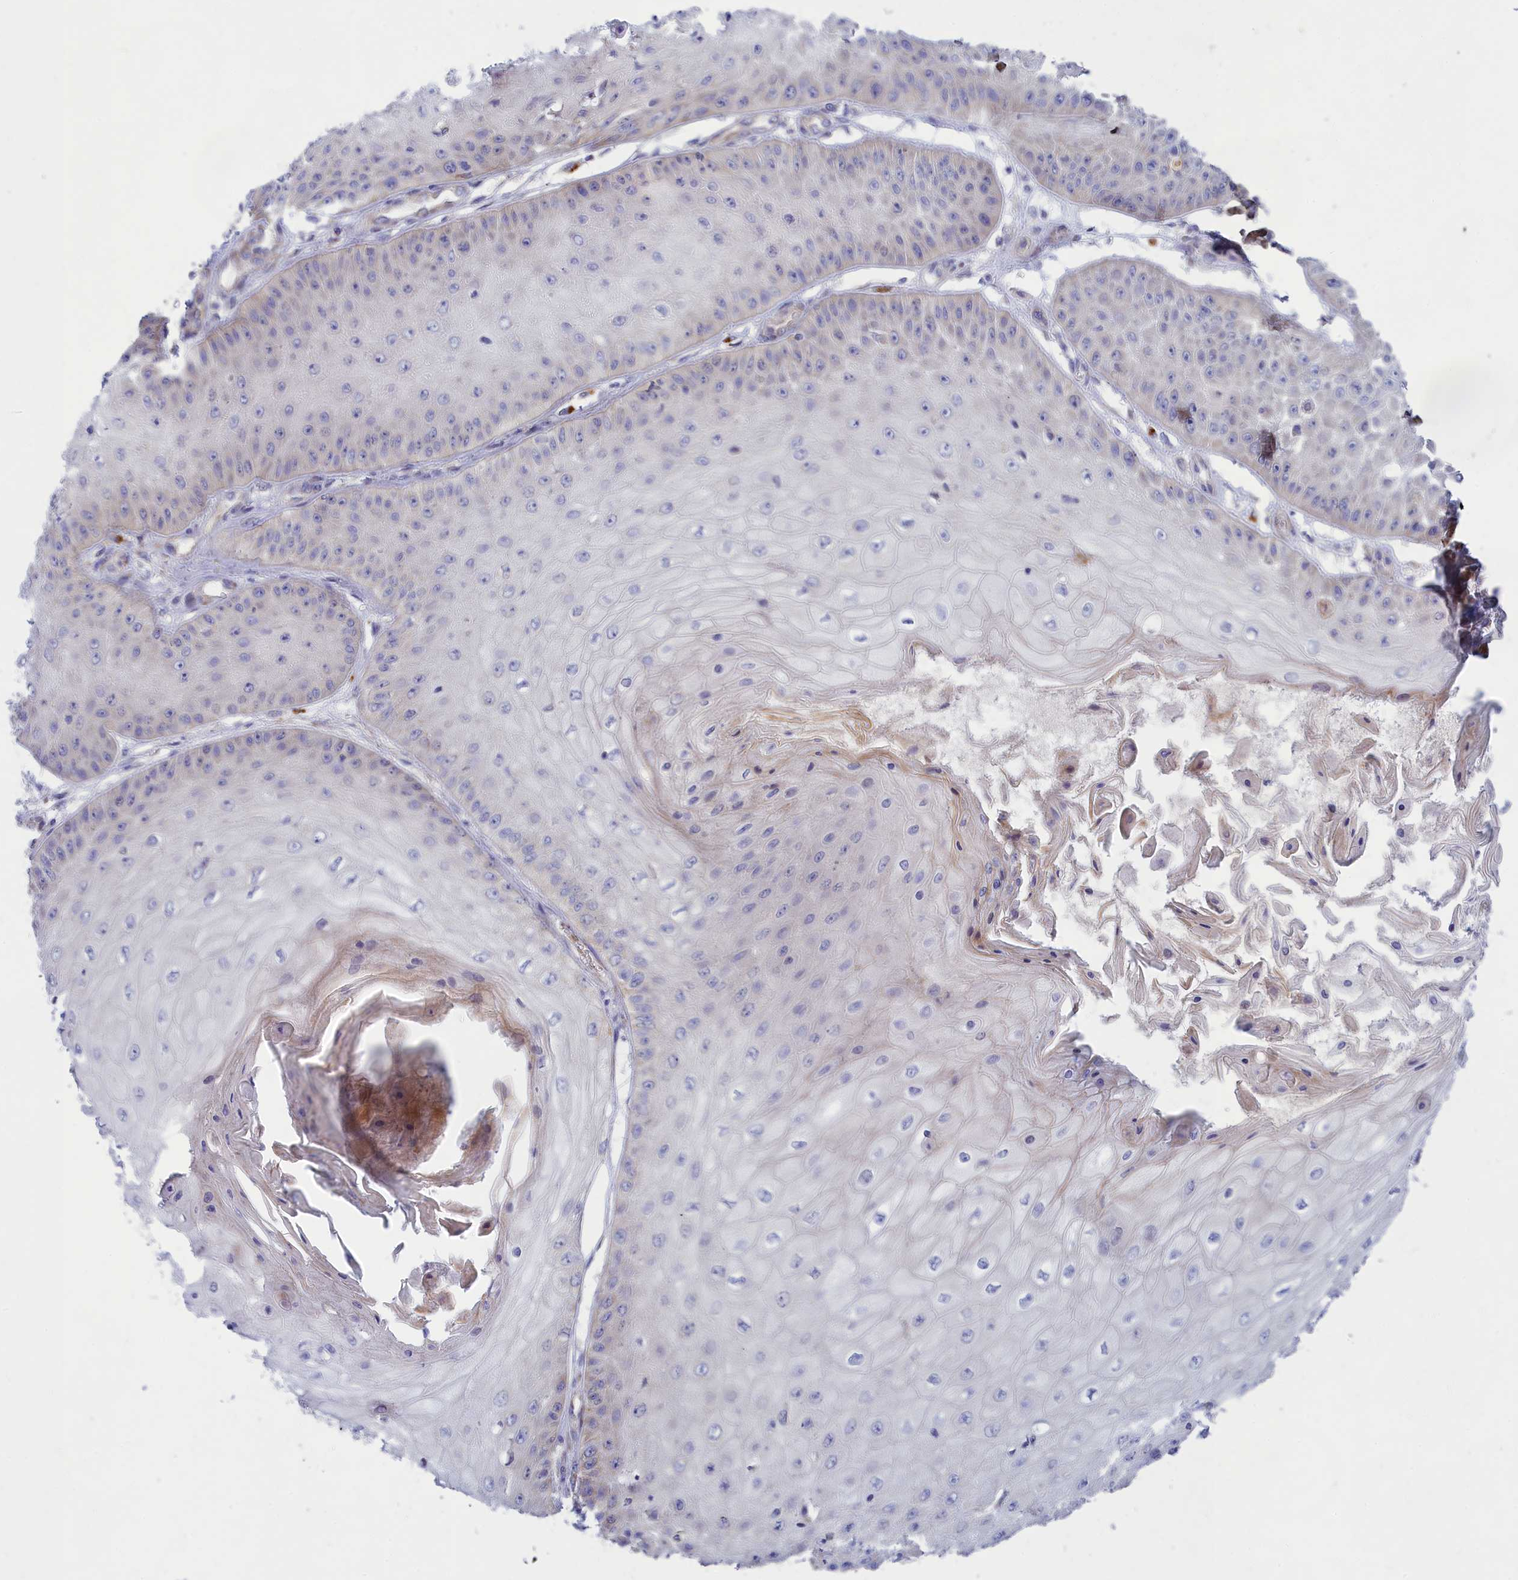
{"staining": {"intensity": "negative", "quantity": "none", "location": "none"}, "tissue": "skin cancer", "cell_type": "Tumor cells", "image_type": "cancer", "snomed": [{"axis": "morphology", "description": "Squamous cell carcinoma, NOS"}, {"axis": "topography", "description": "Skin"}], "caption": "Immunohistochemical staining of skin cancer demonstrates no significant expression in tumor cells.", "gene": "TMEM30B", "patient": {"sex": "male", "age": 70}}